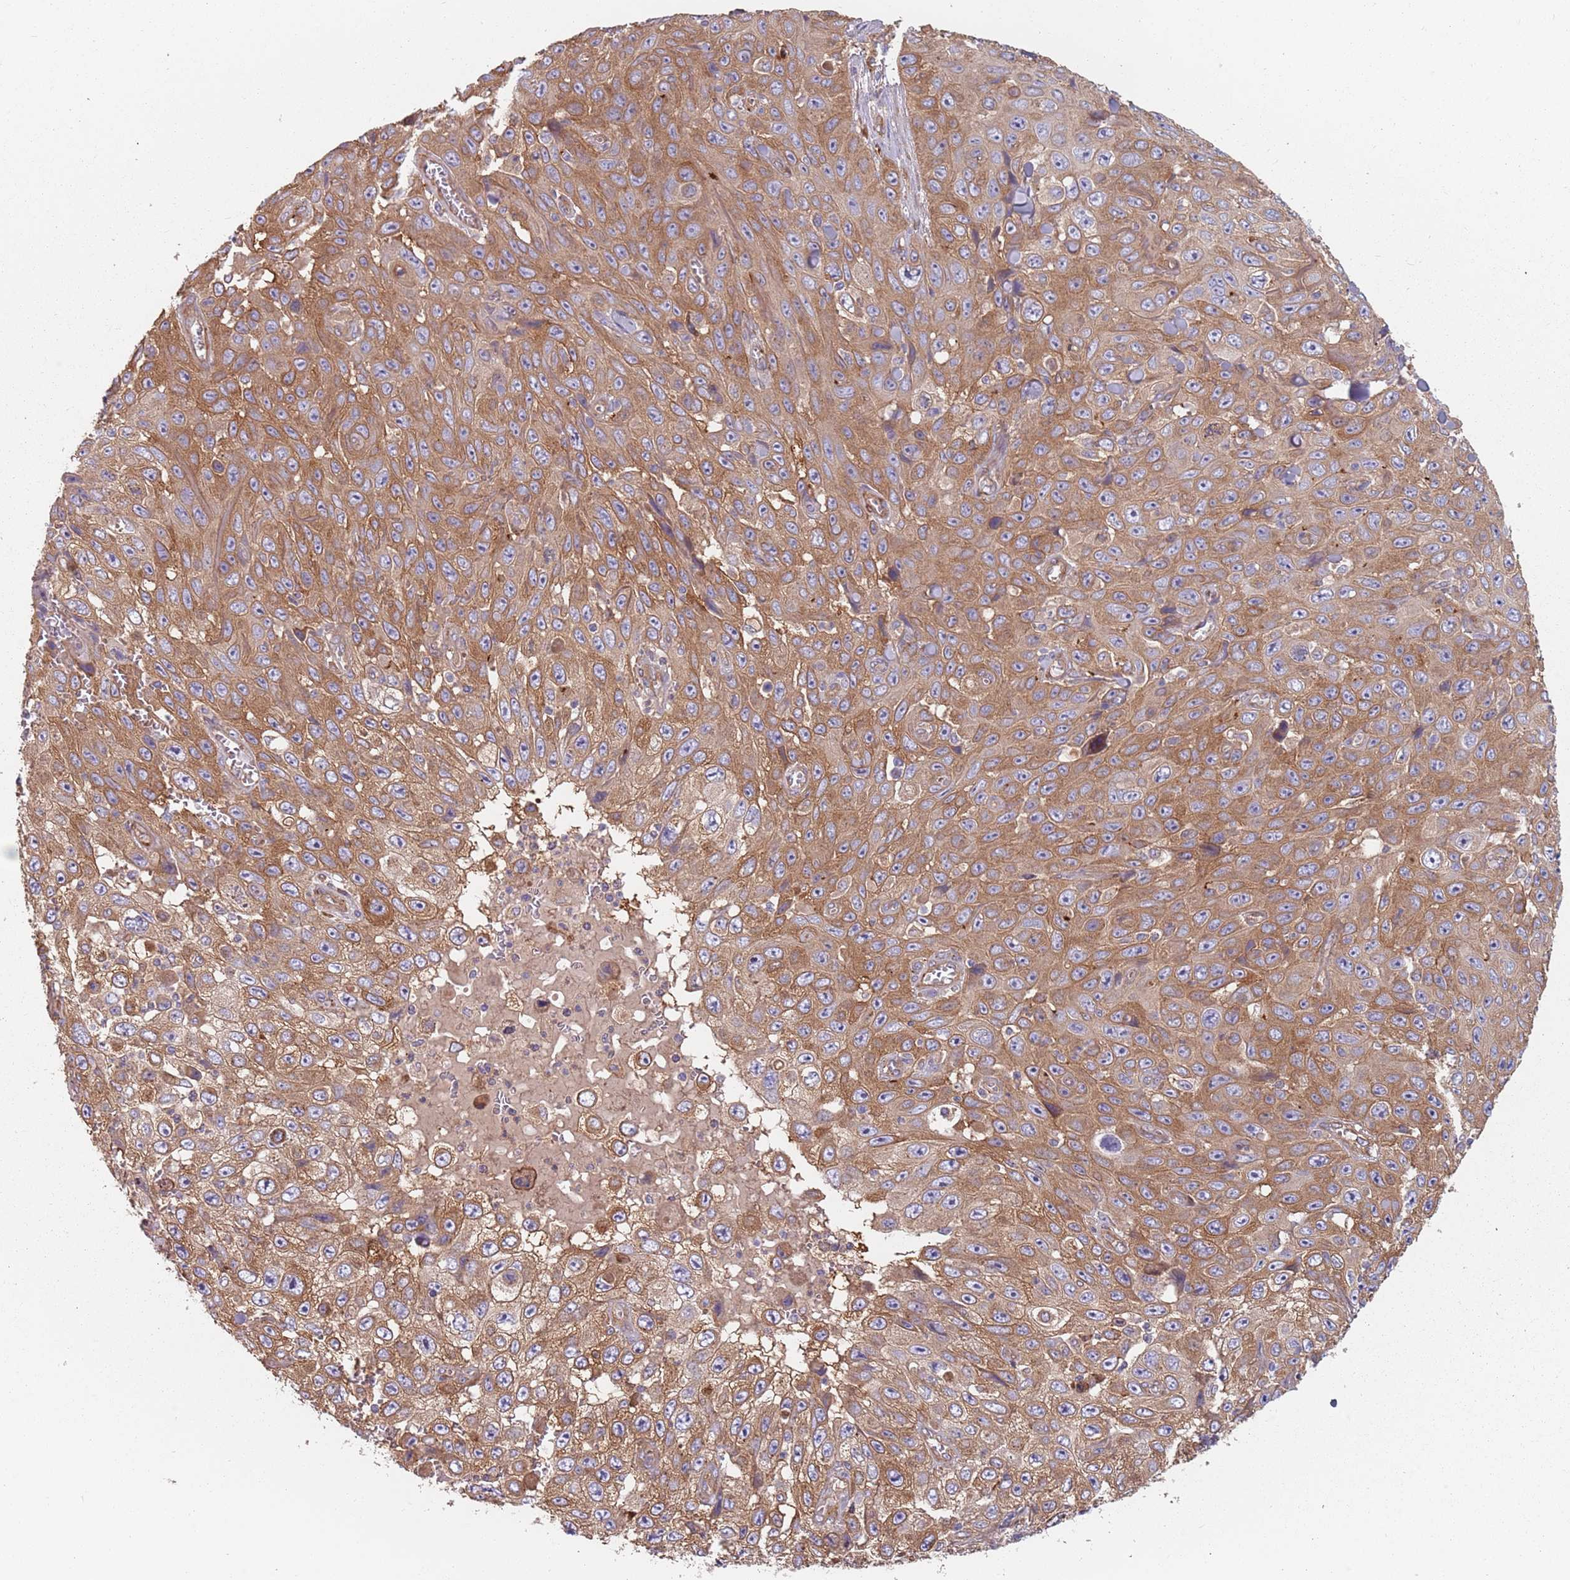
{"staining": {"intensity": "moderate", "quantity": ">75%", "location": "cytoplasmic/membranous"}, "tissue": "skin cancer", "cell_type": "Tumor cells", "image_type": "cancer", "snomed": [{"axis": "morphology", "description": "Squamous cell carcinoma, NOS"}, {"axis": "topography", "description": "Skin"}], "caption": "Immunohistochemistry image of human skin squamous cell carcinoma stained for a protein (brown), which shows medium levels of moderate cytoplasmic/membranous expression in approximately >75% of tumor cells.", "gene": "SPDL1", "patient": {"sex": "male", "age": 82}}